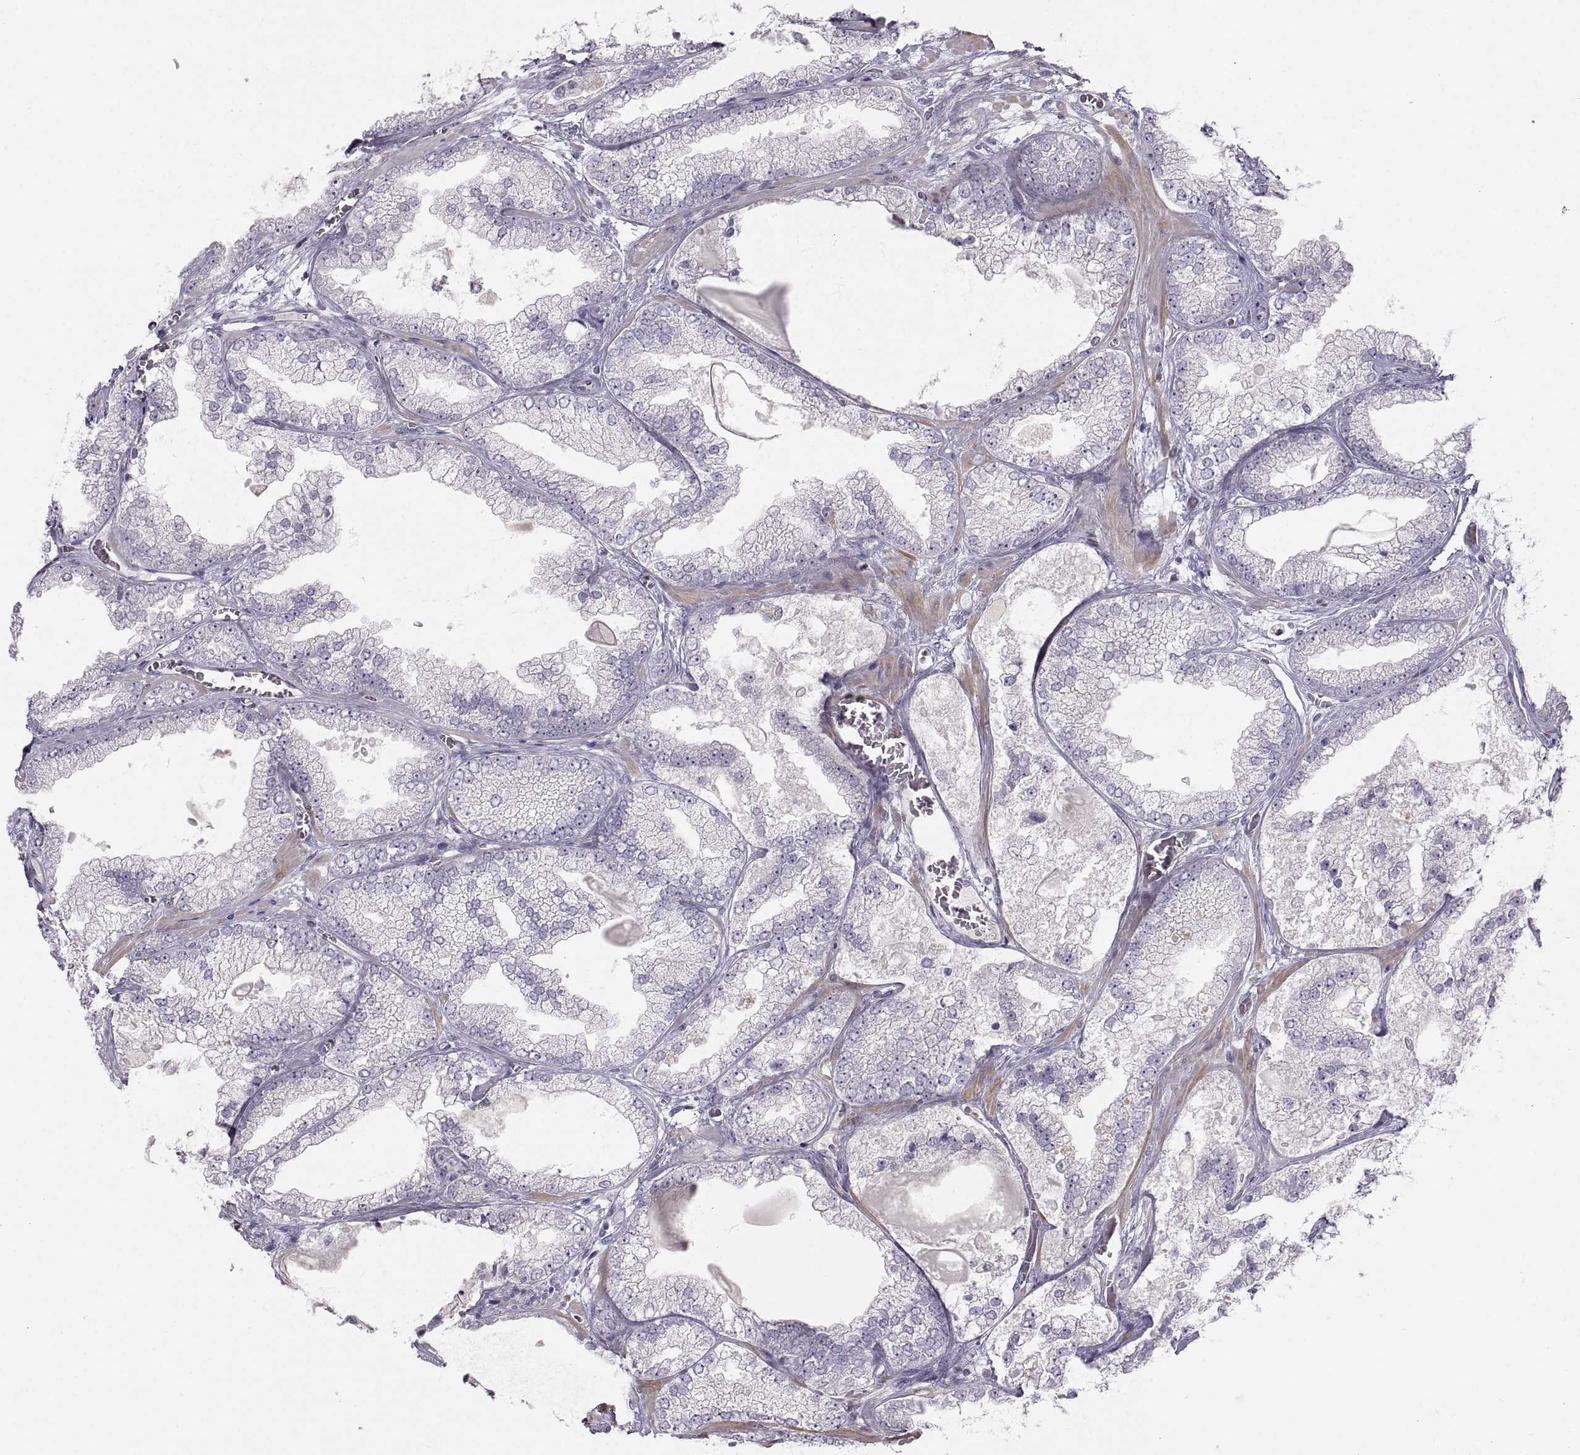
{"staining": {"intensity": "negative", "quantity": "none", "location": "none"}, "tissue": "prostate cancer", "cell_type": "Tumor cells", "image_type": "cancer", "snomed": [{"axis": "morphology", "description": "Adenocarcinoma, Low grade"}, {"axis": "topography", "description": "Prostate"}], "caption": "Immunohistochemistry micrograph of neoplastic tissue: prostate low-grade adenocarcinoma stained with DAB (3,3'-diaminobenzidine) displays no significant protein staining in tumor cells.", "gene": "ZNF185", "patient": {"sex": "male", "age": 57}}